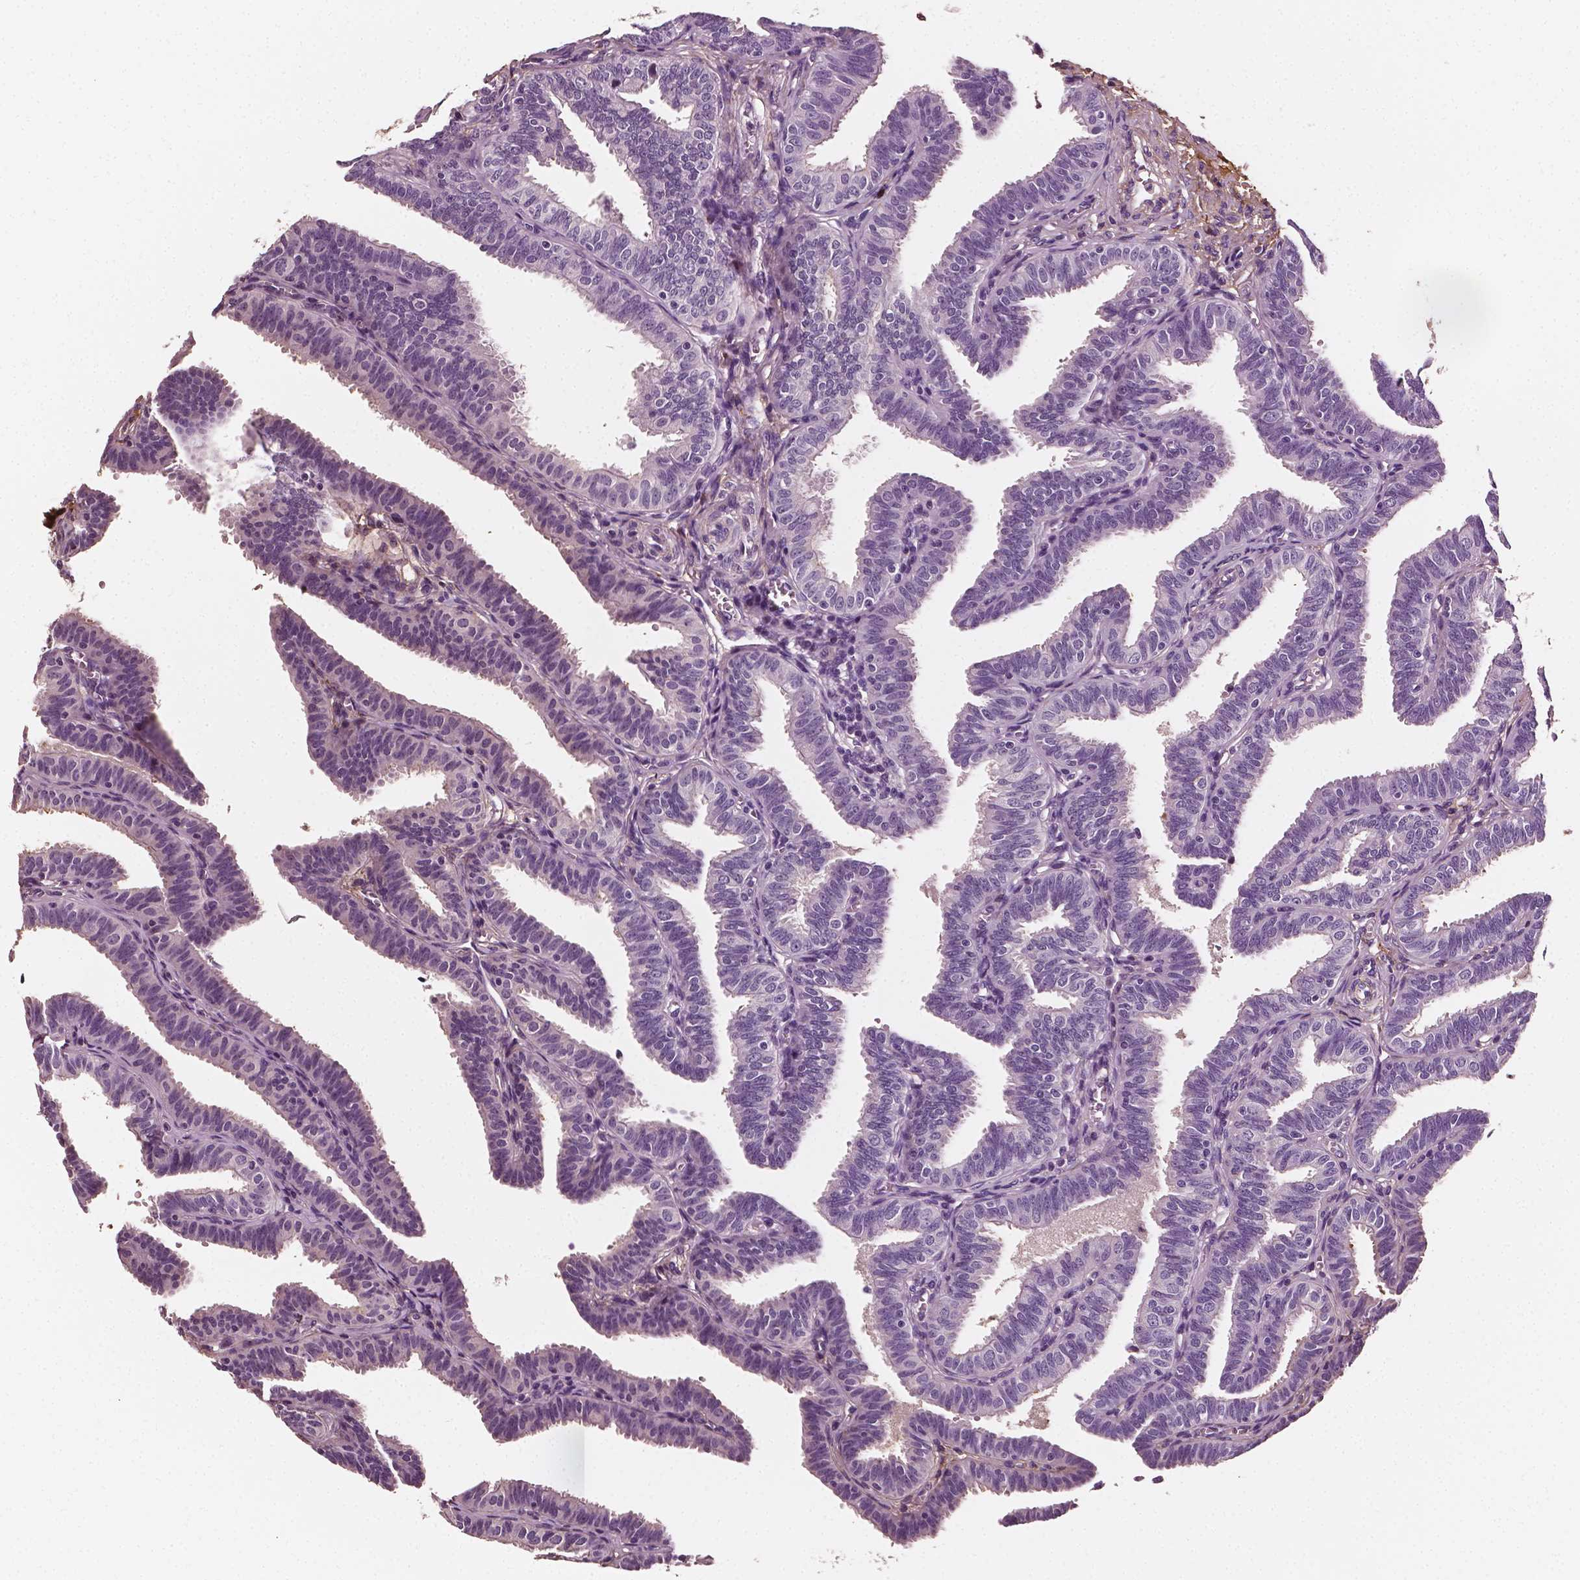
{"staining": {"intensity": "negative", "quantity": "none", "location": "none"}, "tissue": "fallopian tube", "cell_type": "Glandular cells", "image_type": "normal", "snomed": [{"axis": "morphology", "description": "Normal tissue, NOS"}, {"axis": "topography", "description": "Fallopian tube"}], "caption": "High power microscopy photomicrograph of an immunohistochemistry (IHC) photomicrograph of unremarkable fallopian tube, revealing no significant positivity in glandular cells.", "gene": "FBLN1", "patient": {"sex": "female", "age": 25}}